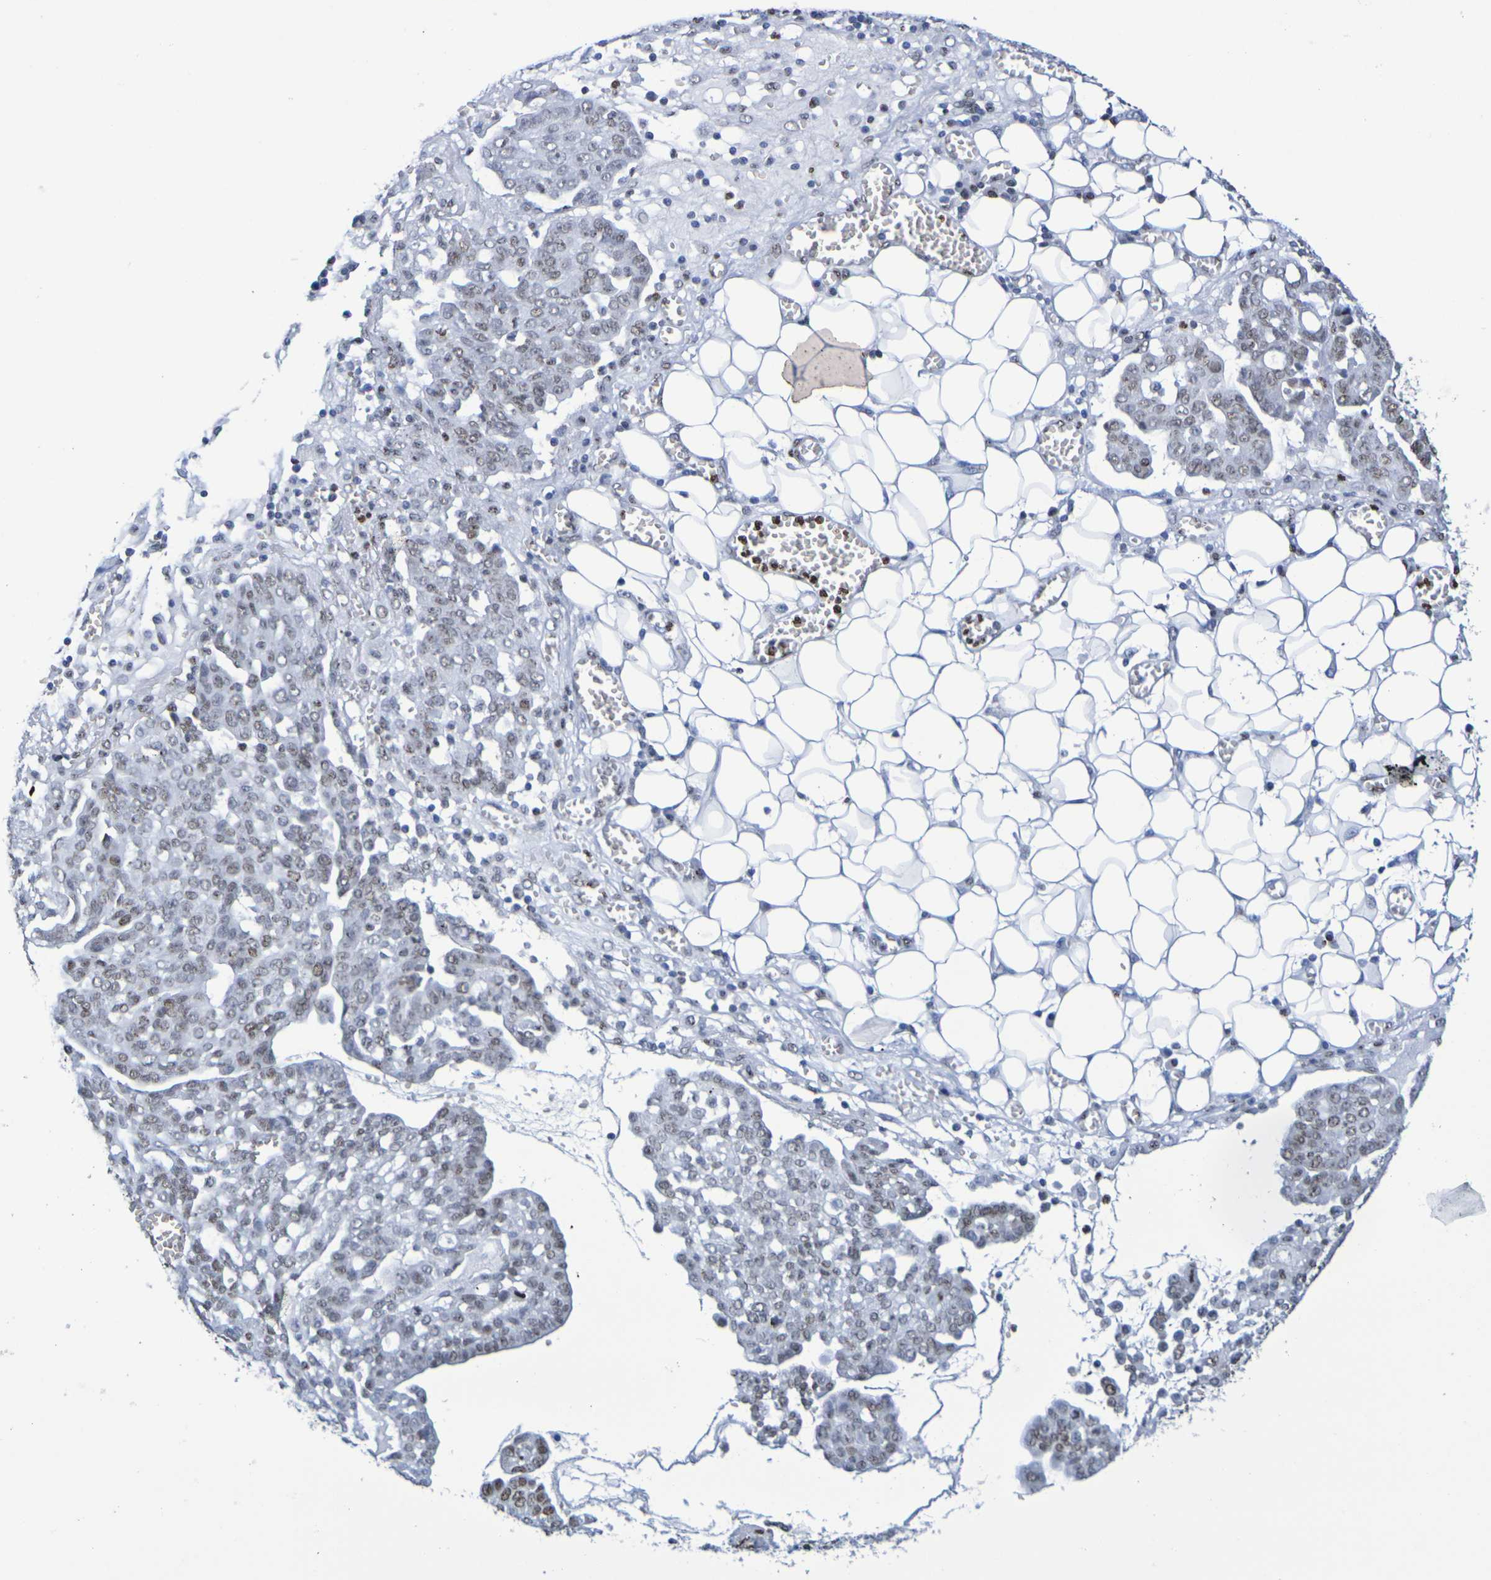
{"staining": {"intensity": "weak", "quantity": ">75%", "location": "nuclear"}, "tissue": "ovarian cancer", "cell_type": "Tumor cells", "image_type": "cancer", "snomed": [{"axis": "morphology", "description": "Cystadenocarcinoma, serous, NOS"}, {"axis": "topography", "description": "Soft tissue"}, {"axis": "topography", "description": "Ovary"}], "caption": "Immunohistochemistry (IHC) photomicrograph of neoplastic tissue: human ovarian cancer stained using immunohistochemistry exhibits low levels of weak protein expression localized specifically in the nuclear of tumor cells, appearing as a nuclear brown color.", "gene": "H1-5", "patient": {"sex": "female", "age": 57}}